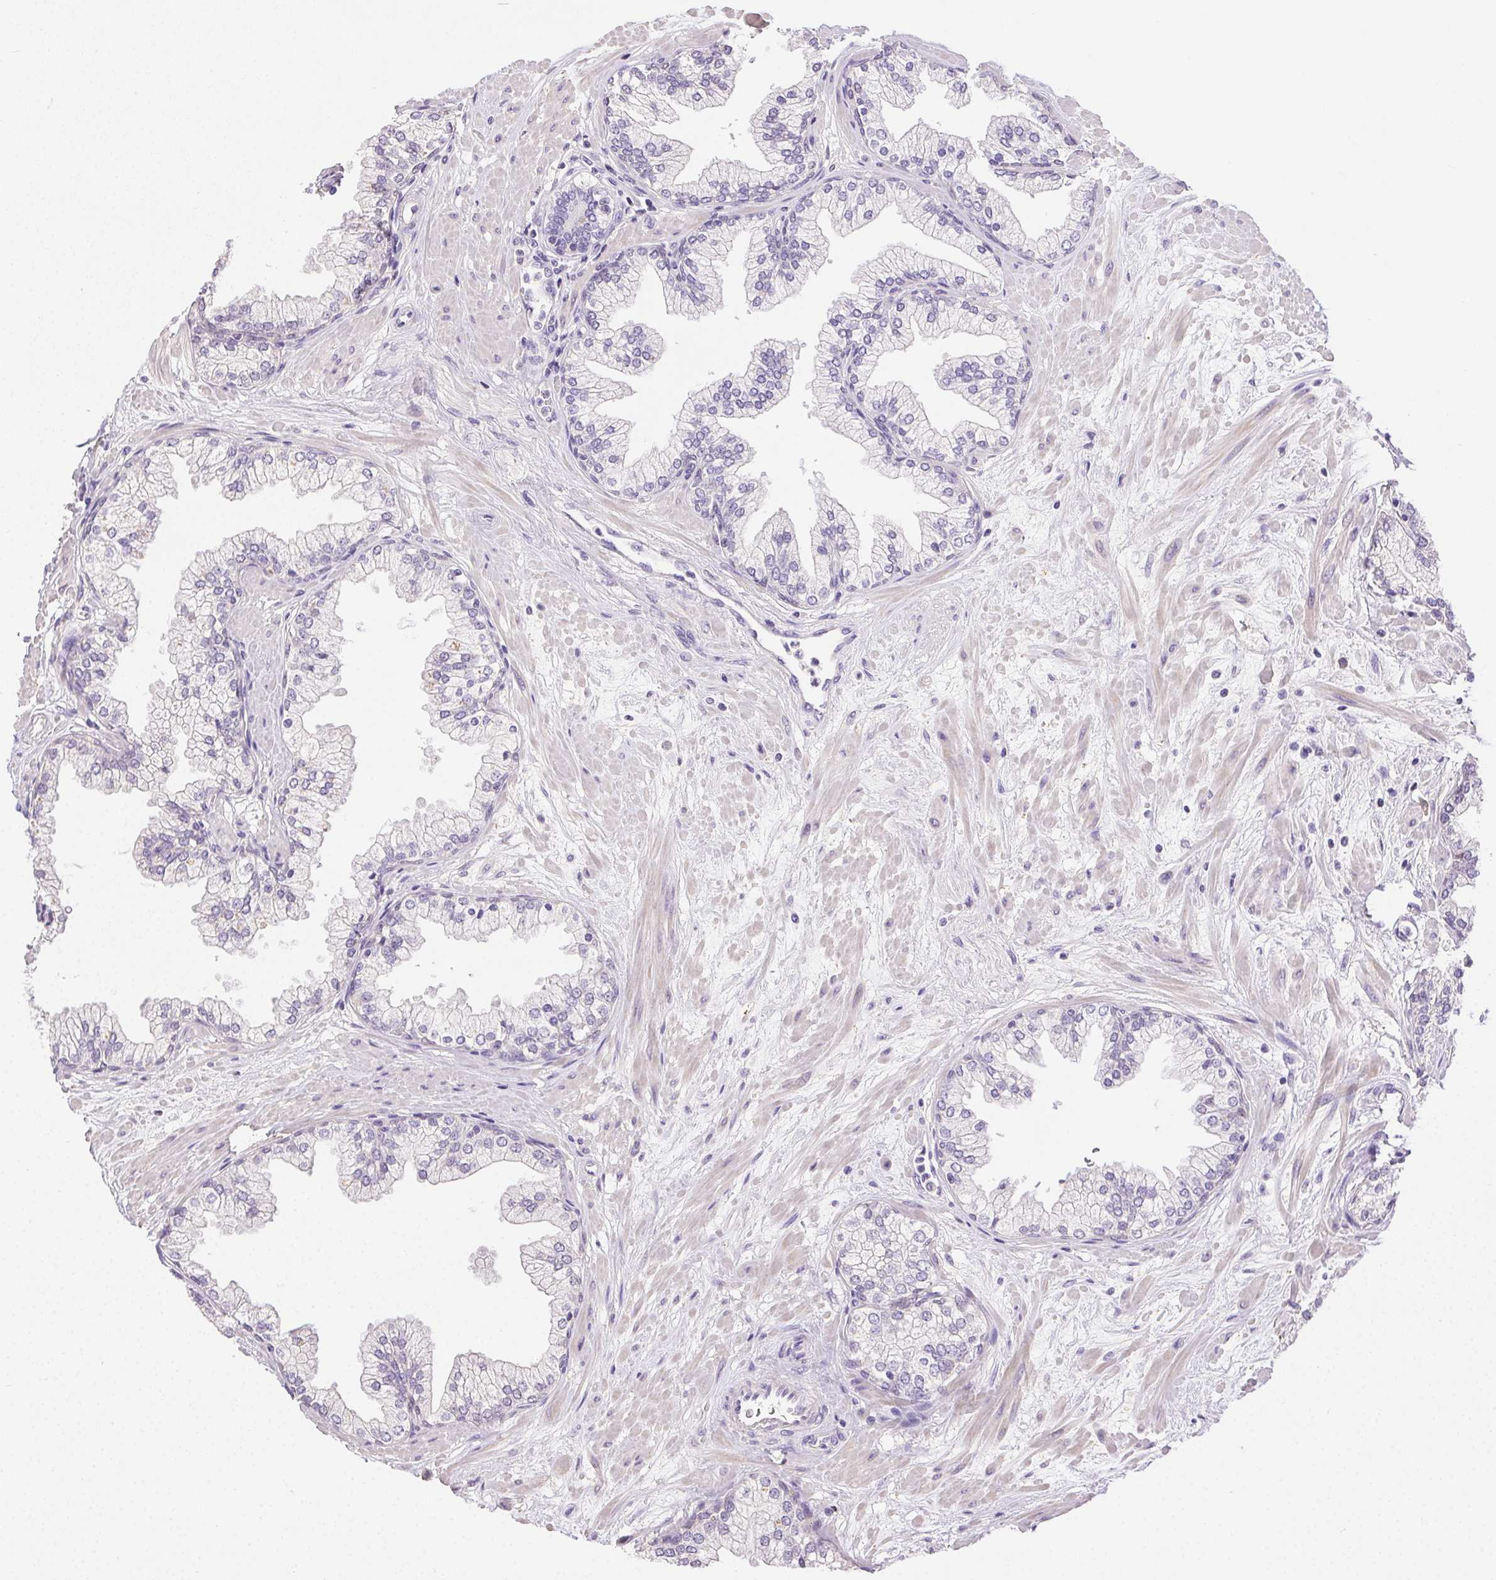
{"staining": {"intensity": "negative", "quantity": "none", "location": "none"}, "tissue": "prostate", "cell_type": "Glandular cells", "image_type": "normal", "snomed": [{"axis": "morphology", "description": "Normal tissue, NOS"}, {"axis": "topography", "description": "Prostate"}, {"axis": "topography", "description": "Peripheral nerve tissue"}], "caption": "This is a image of IHC staining of normal prostate, which shows no positivity in glandular cells. Nuclei are stained in blue.", "gene": "SYCE2", "patient": {"sex": "male", "age": 61}}